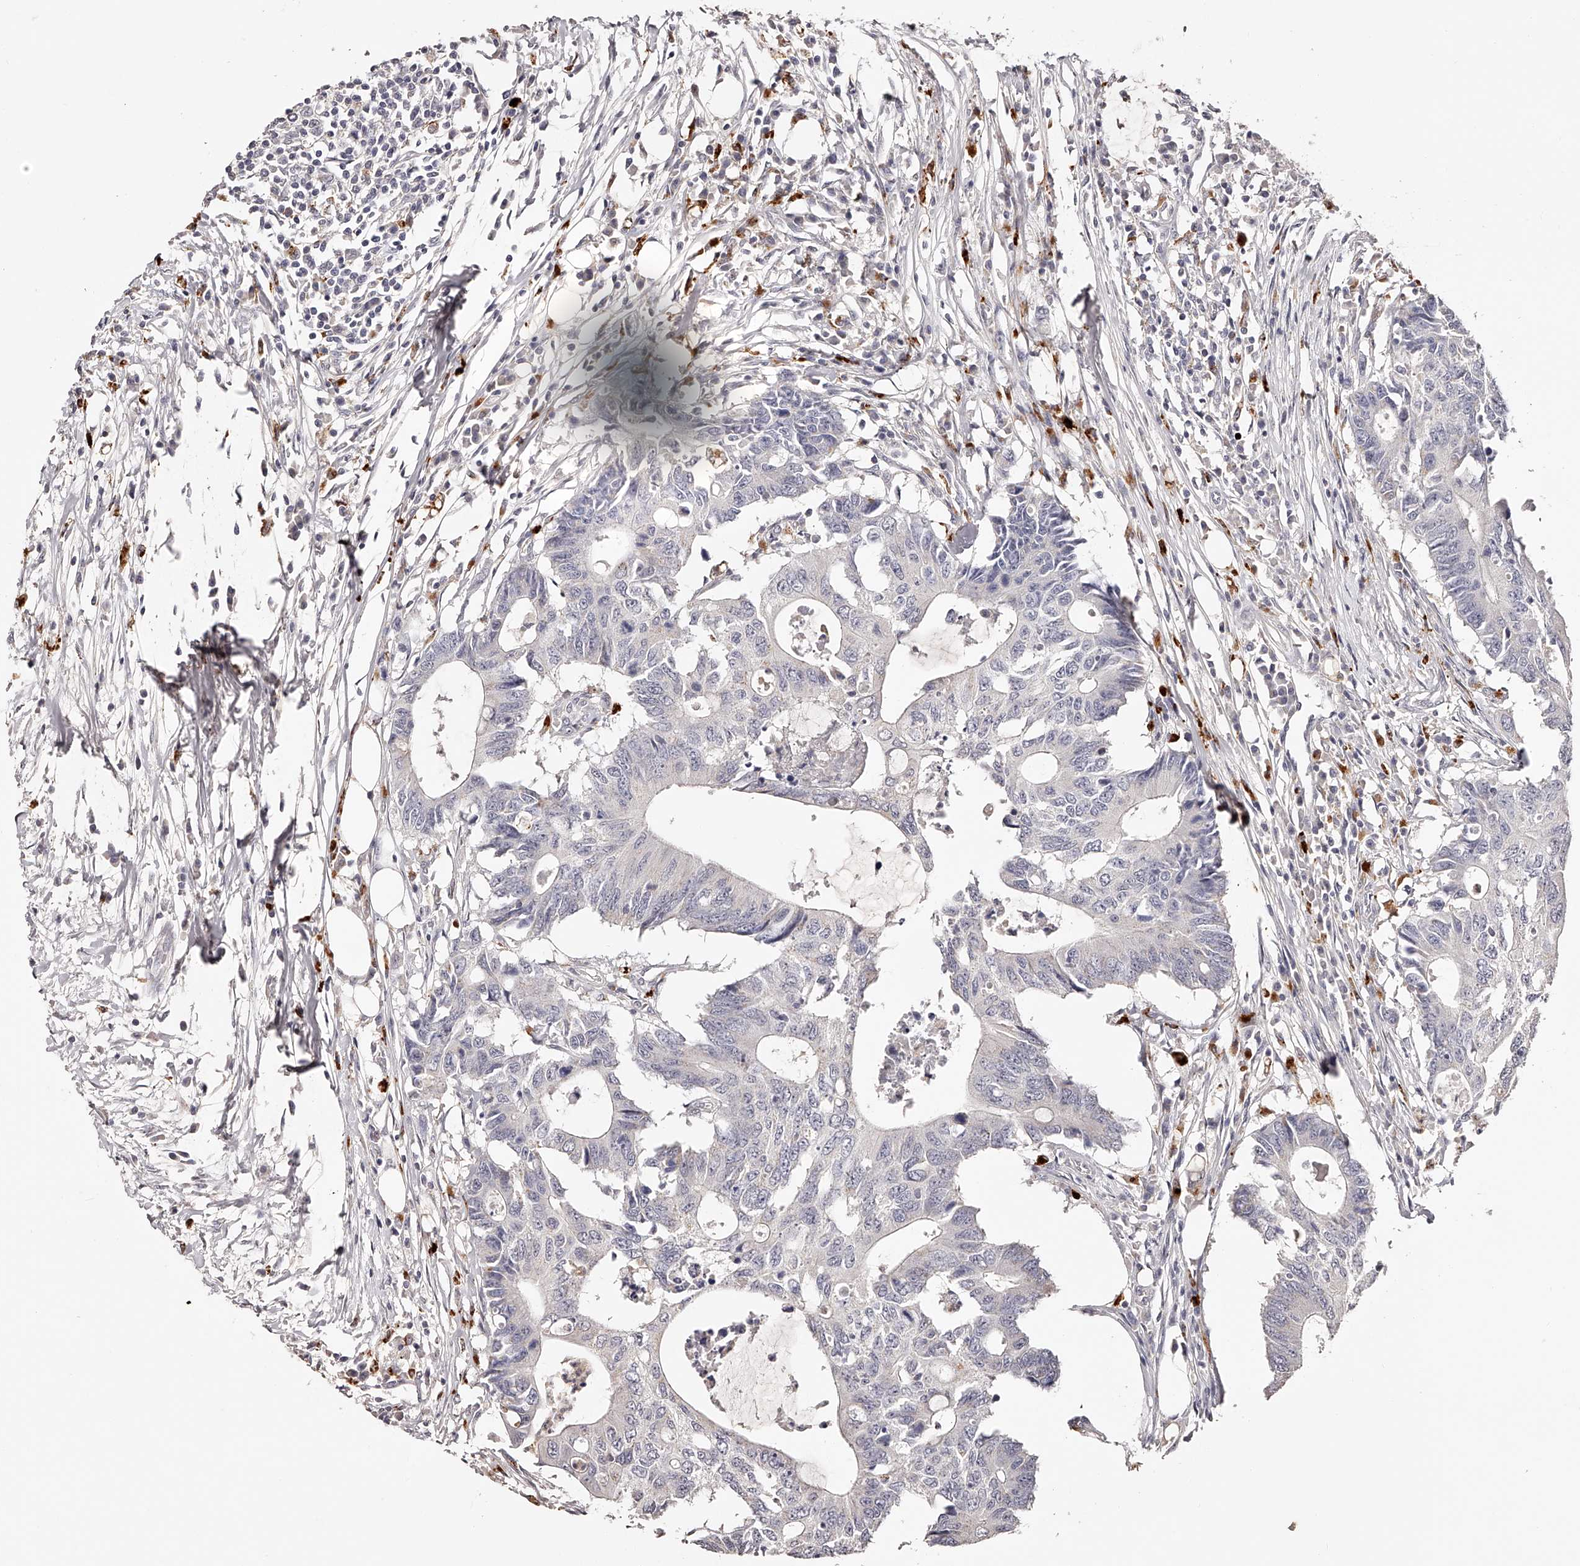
{"staining": {"intensity": "negative", "quantity": "none", "location": "none"}, "tissue": "colorectal cancer", "cell_type": "Tumor cells", "image_type": "cancer", "snomed": [{"axis": "morphology", "description": "Adenocarcinoma, NOS"}, {"axis": "topography", "description": "Colon"}], "caption": "There is no significant positivity in tumor cells of colorectal cancer. Brightfield microscopy of IHC stained with DAB (3,3'-diaminobenzidine) (brown) and hematoxylin (blue), captured at high magnification.", "gene": "SLC35D3", "patient": {"sex": "male", "age": 71}}